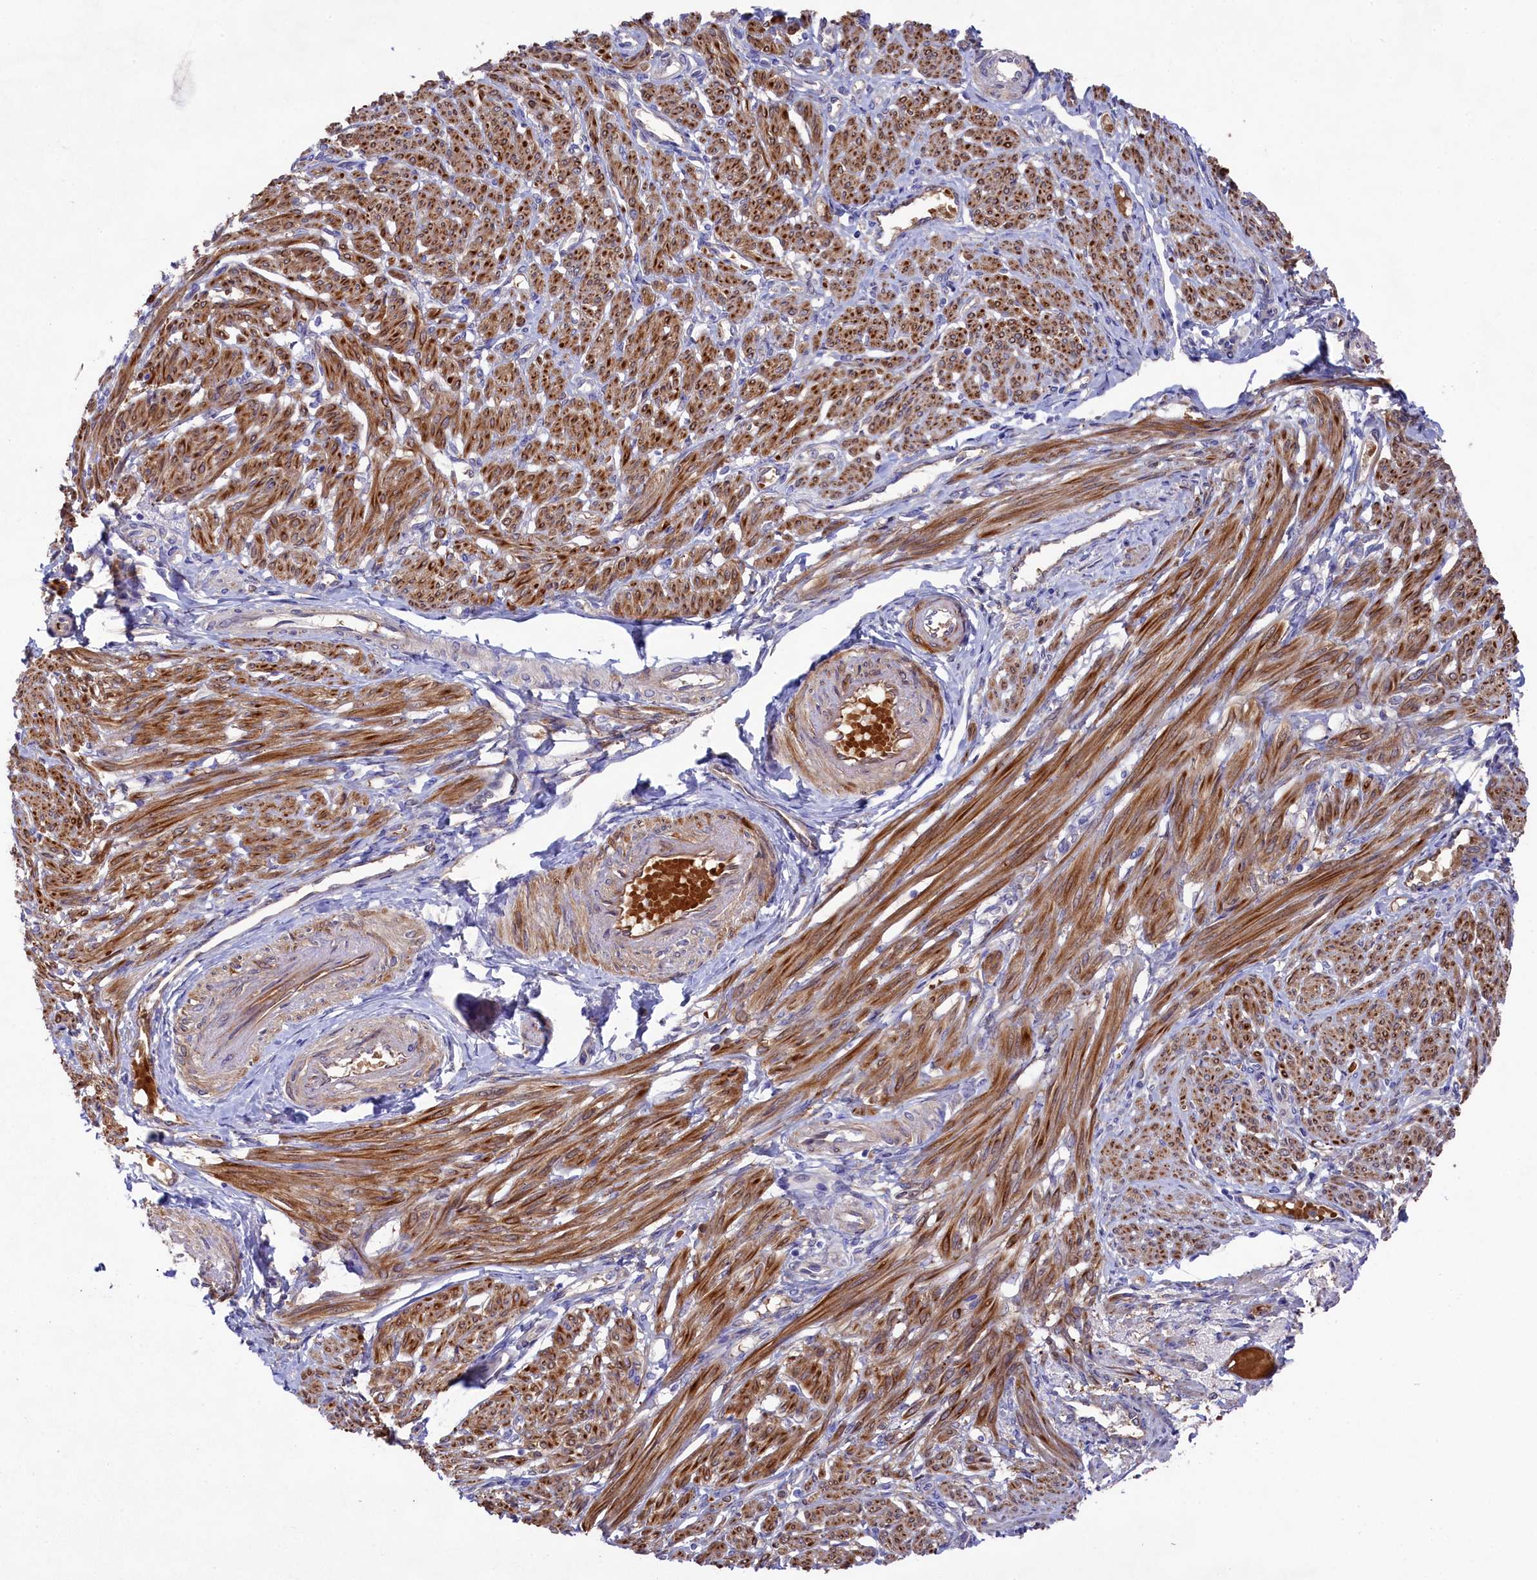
{"staining": {"intensity": "moderate", "quantity": ">75%", "location": "cytoplasmic/membranous"}, "tissue": "smooth muscle", "cell_type": "Smooth muscle cells", "image_type": "normal", "snomed": [{"axis": "morphology", "description": "Normal tissue, NOS"}, {"axis": "topography", "description": "Smooth muscle"}], "caption": "DAB immunohistochemical staining of unremarkable human smooth muscle demonstrates moderate cytoplasmic/membranous protein positivity in about >75% of smooth muscle cells.", "gene": "LHFPL4", "patient": {"sex": "female", "age": 39}}